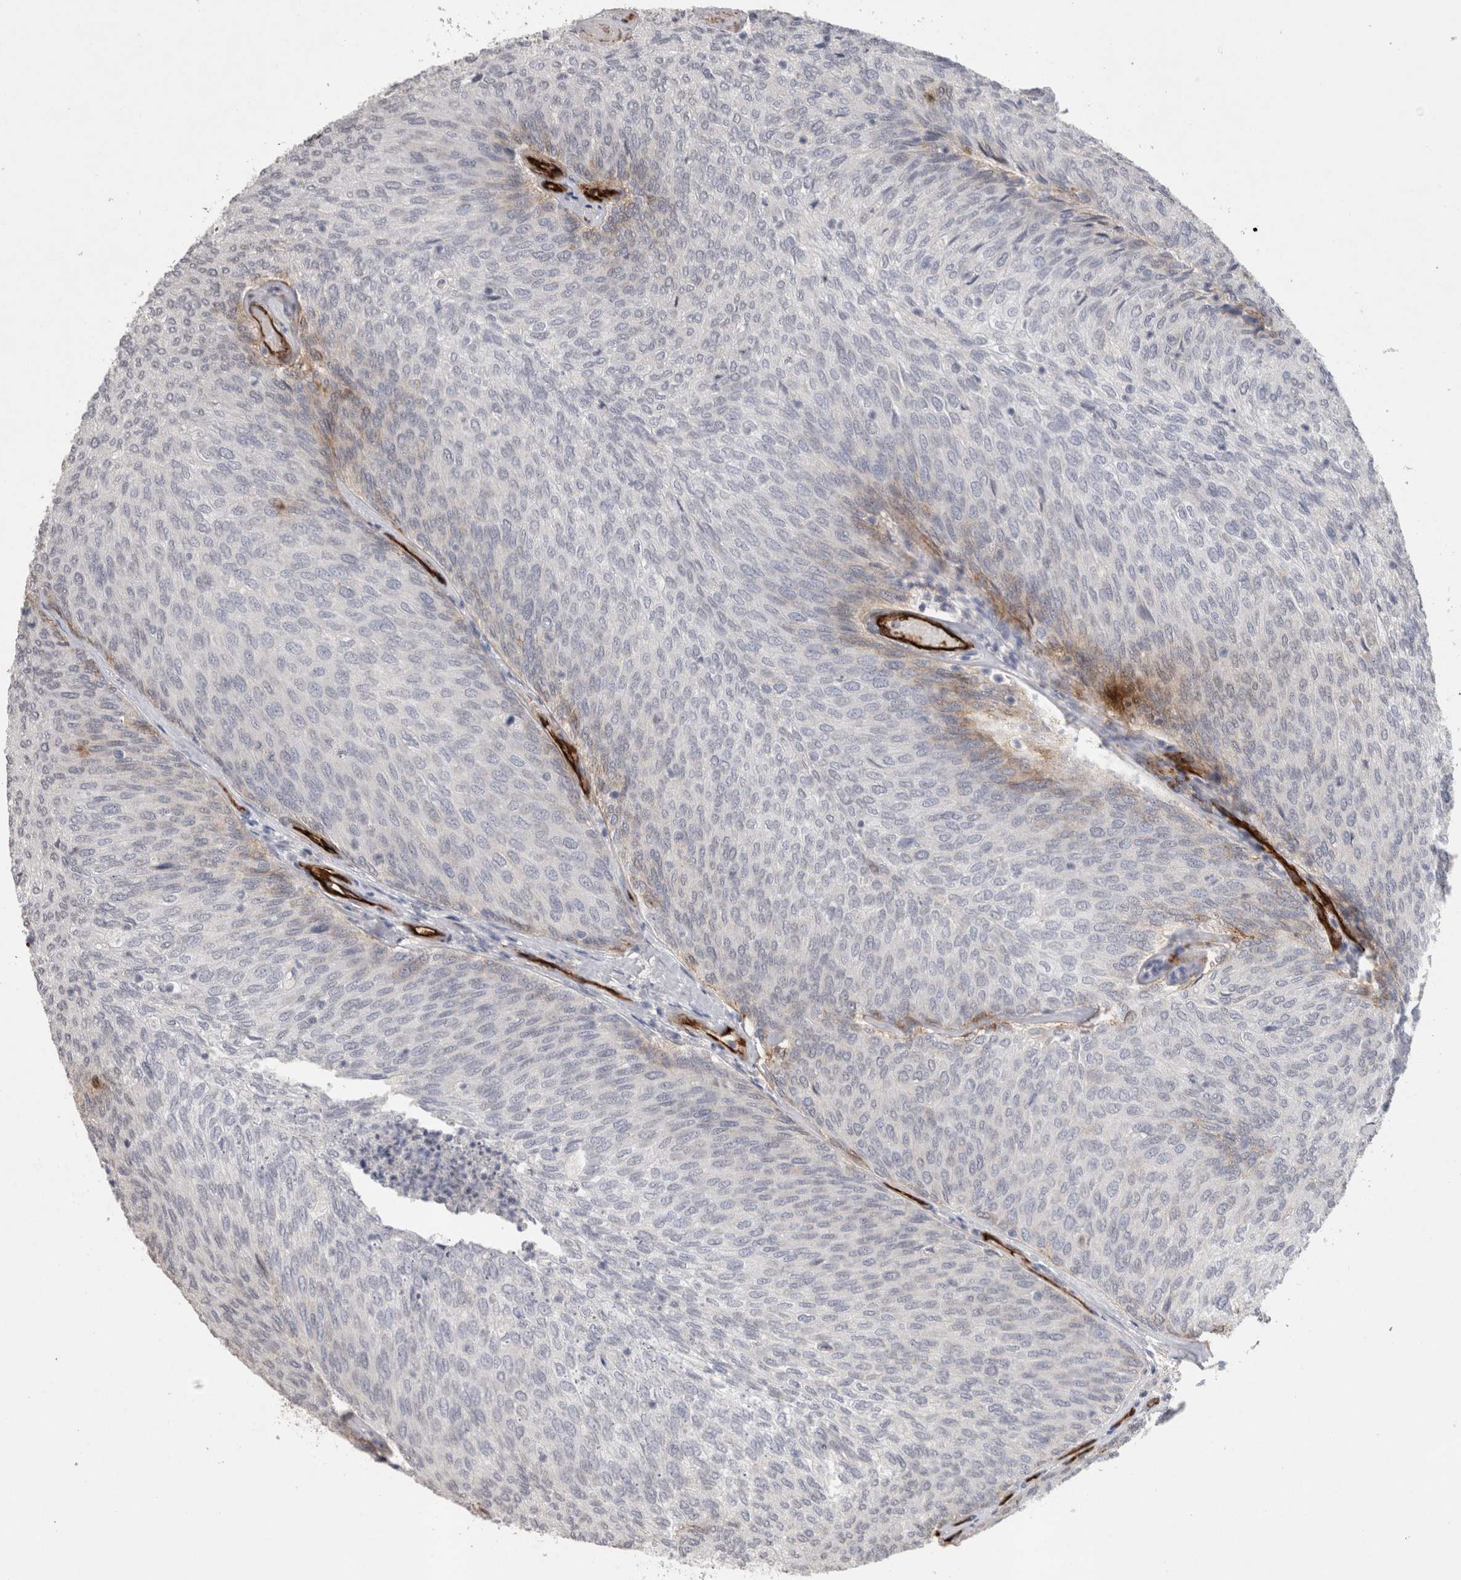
{"staining": {"intensity": "negative", "quantity": "none", "location": "none"}, "tissue": "urothelial cancer", "cell_type": "Tumor cells", "image_type": "cancer", "snomed": [{"axis": "morphology", "description": "Urothelial carcinoma, Low grade"}, {"axis": "topography", "description": "Urinary bladder"}], "caption": "High magnification brightfield microscopy of urothelial carcinoma (low-grade) stained with DAB (3,3'-diaminobenzidine) (brown) and counterstained with hematoxylin (blue): tumor cells show no significant staining.", "gene": "CDH13", "patient": {"sex": "female", "age": 79}}